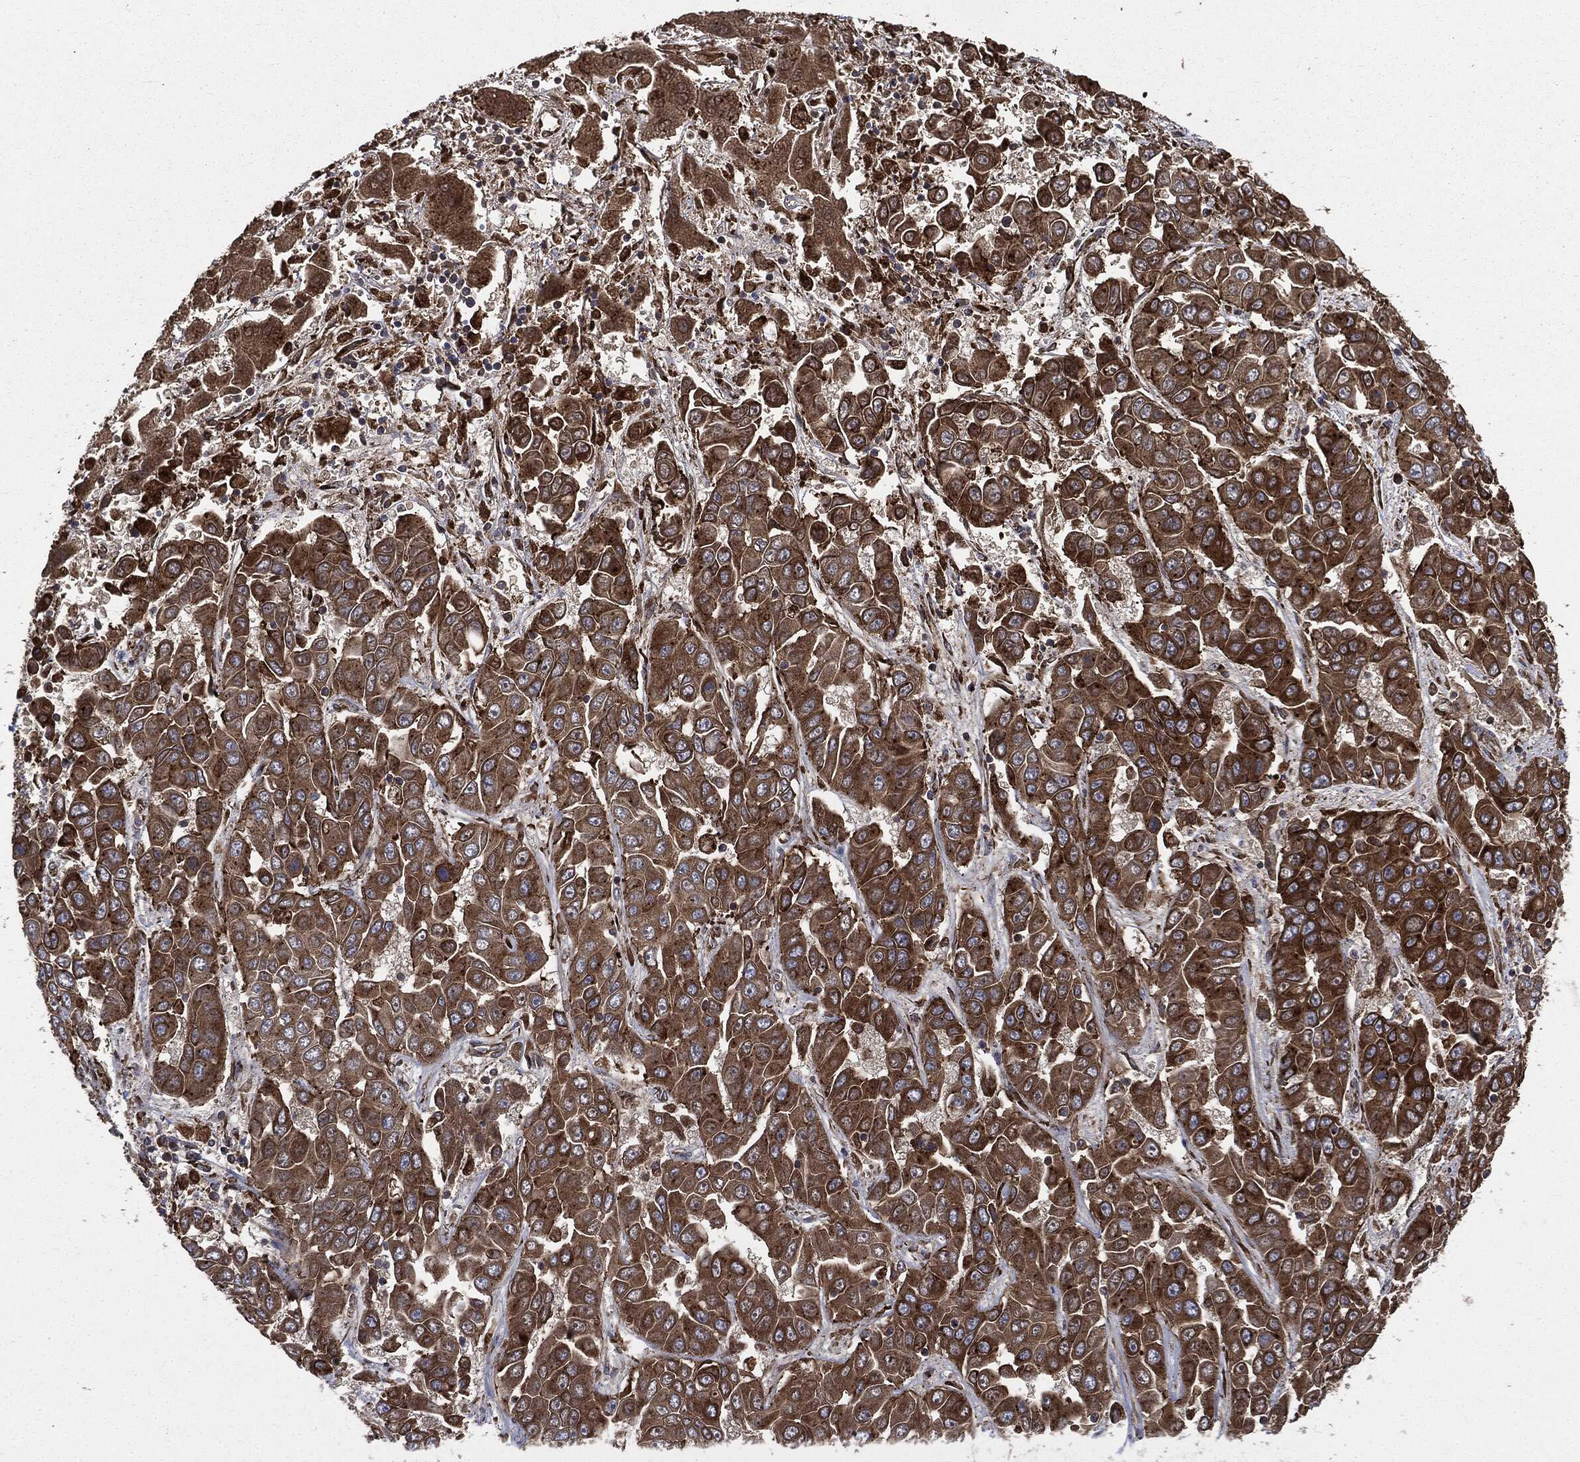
{"staining": {"intensity": "strong", "quantity": ">75%", "location": "cytoplasmic/membranous"}, "tissue": "liver cancer", "cell_type": "Tumor cells", "image_type": "cancer", "snomed": [{"axis": "morphology", "description": "Cholangiocarcinoma"}, {"axis": "topography", "description": "Liver"}], "caption": "Protein expression analysis of cholangiocarcinoma (liver) reveals strong cytoplasmic/membranous positivity in approximately >75% of tumor cells.", "gene": "PLOD3", "patient": {"sex": "female", "age": 52}}